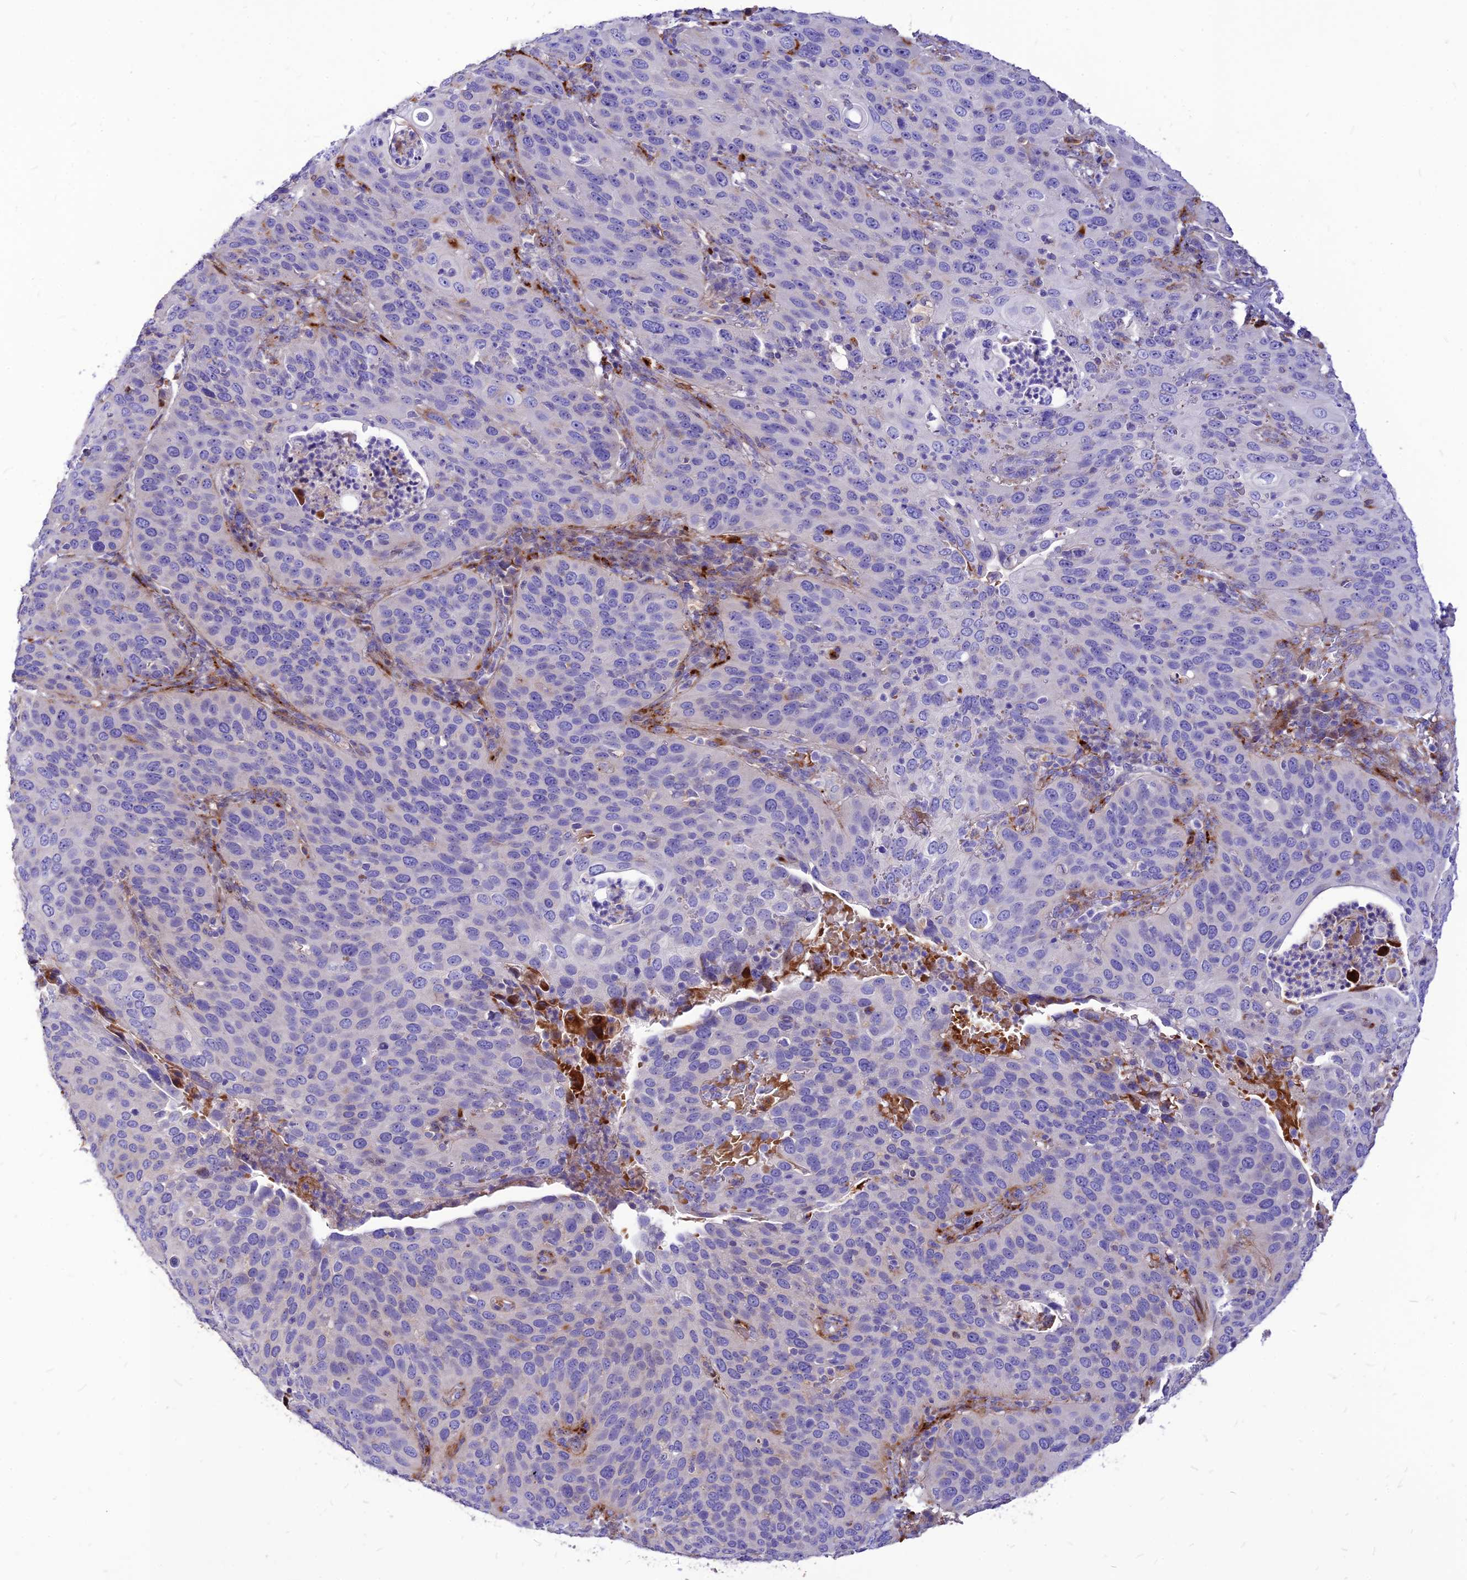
{"staining": {"intensity": "negative", "quantity": "none", "location": "none"}, "tissue": "cervical cancer", "cell_type": "Tumor cells", "image_type": "cancer", "snomed": [{"axis": "morphology", "description": "Squamous cell carcinoma, NOS"}, {"axis": "topography", "description": "Cervix"}], "caption": "The image reveals no significant positivity in tumor cells of cervical cancer (squamous cell carcinoma).", "gene": "RIMOC1", "patient": {"sex": "female", "age": 36}}